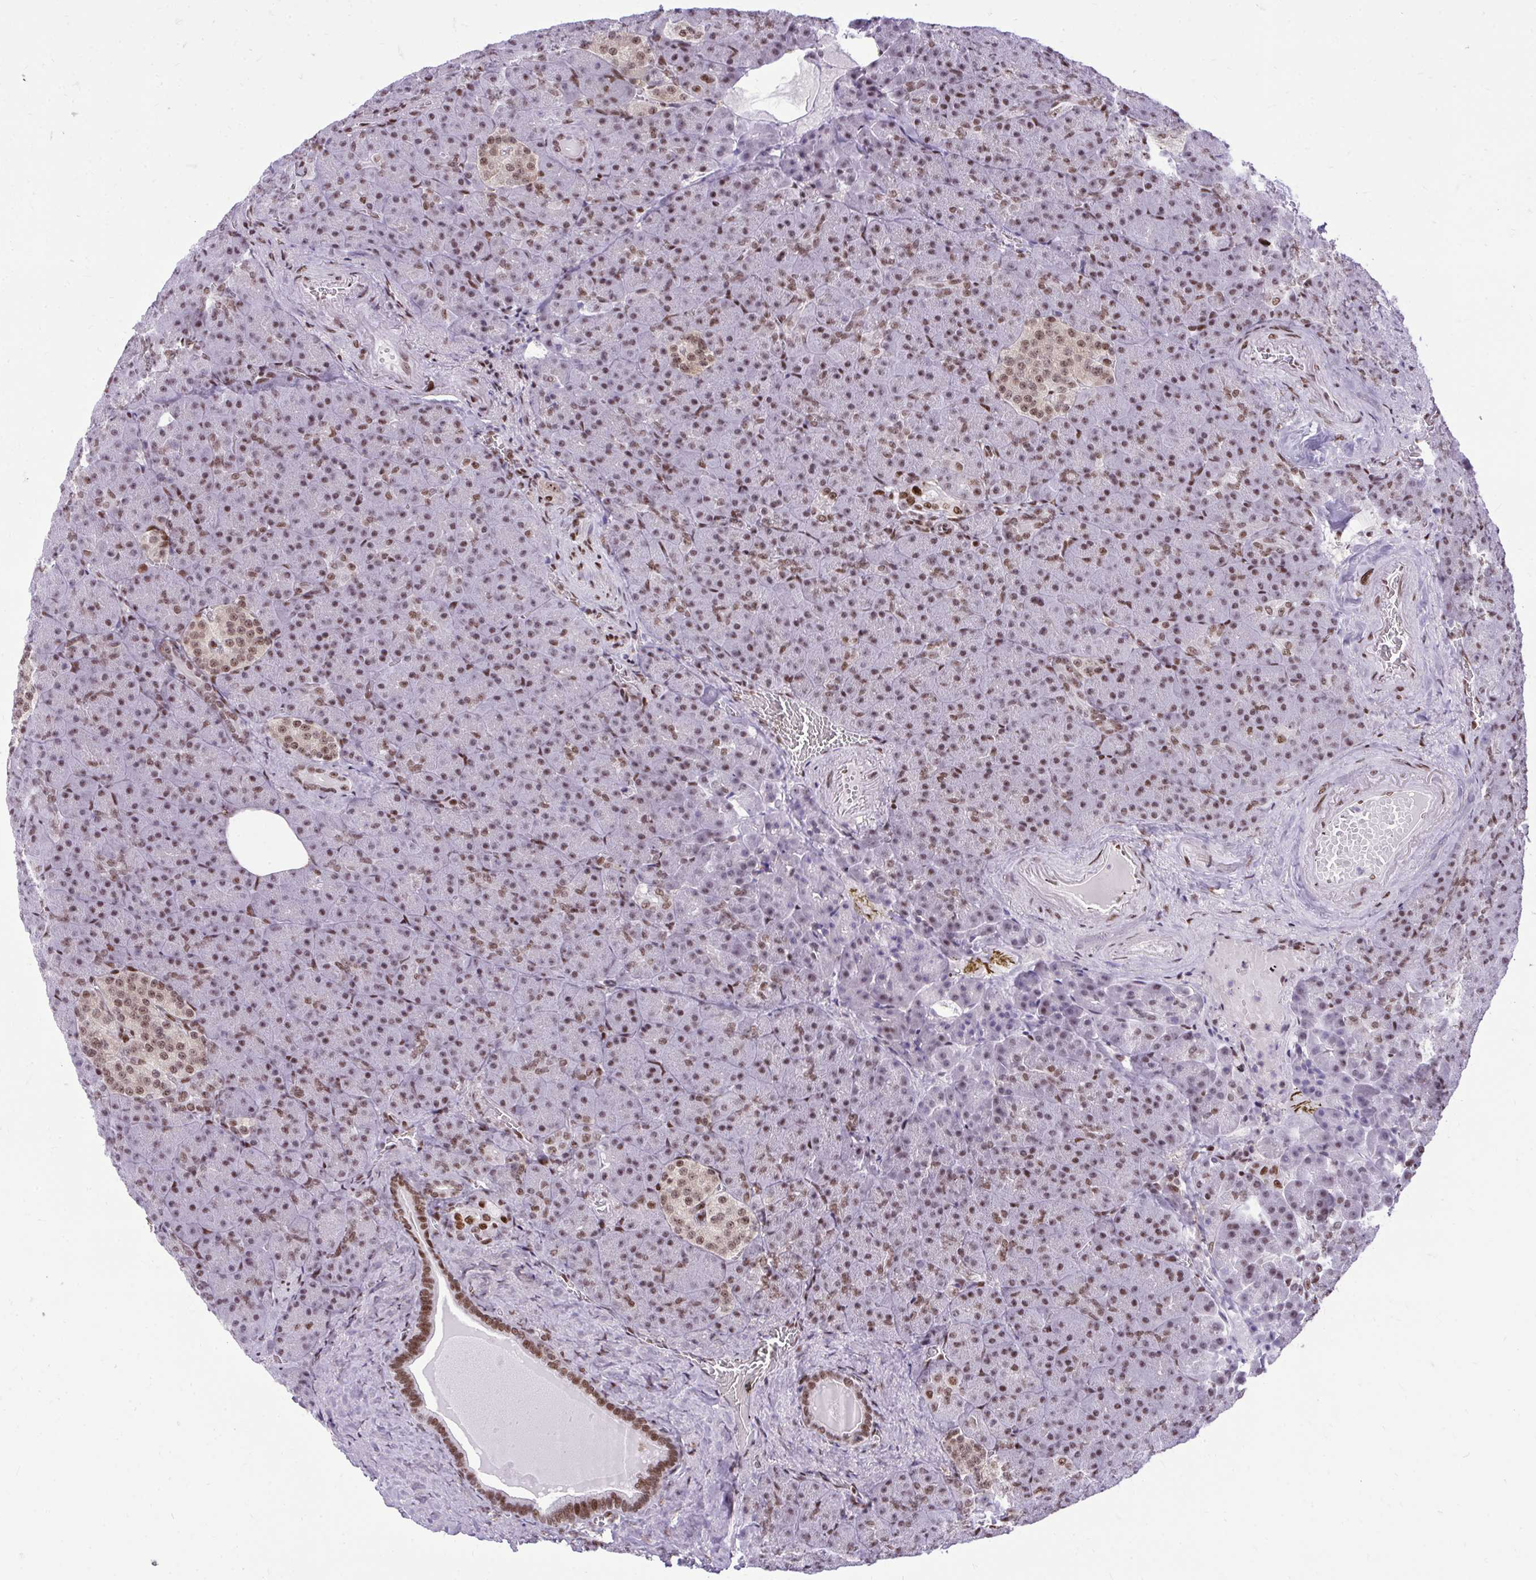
{"staining": {"intensity": "moderate", "quantity": "25%-75%", "location": "nuclear"}, "tissue": "pancreas", "cell_type": "Exocrine glandular cells", "image_type": "normal", "snomed": [{"axis": "morphology", "description": "Normal tissue, NOS"}, {"axis": "topography", "description": "Pancreas"}], "caption": "Protein staining of unremarkable pancreas shows moderate nuclear staining in approximately 25%-75% of exocrine glandular cells. The protein of interest is stained brown, and the nuclei are stained in blue (DAB IHC with brightfield microscopy, high magnification).", "gene": "CDYL", "patient": {"sex": "female", "age": 74}}